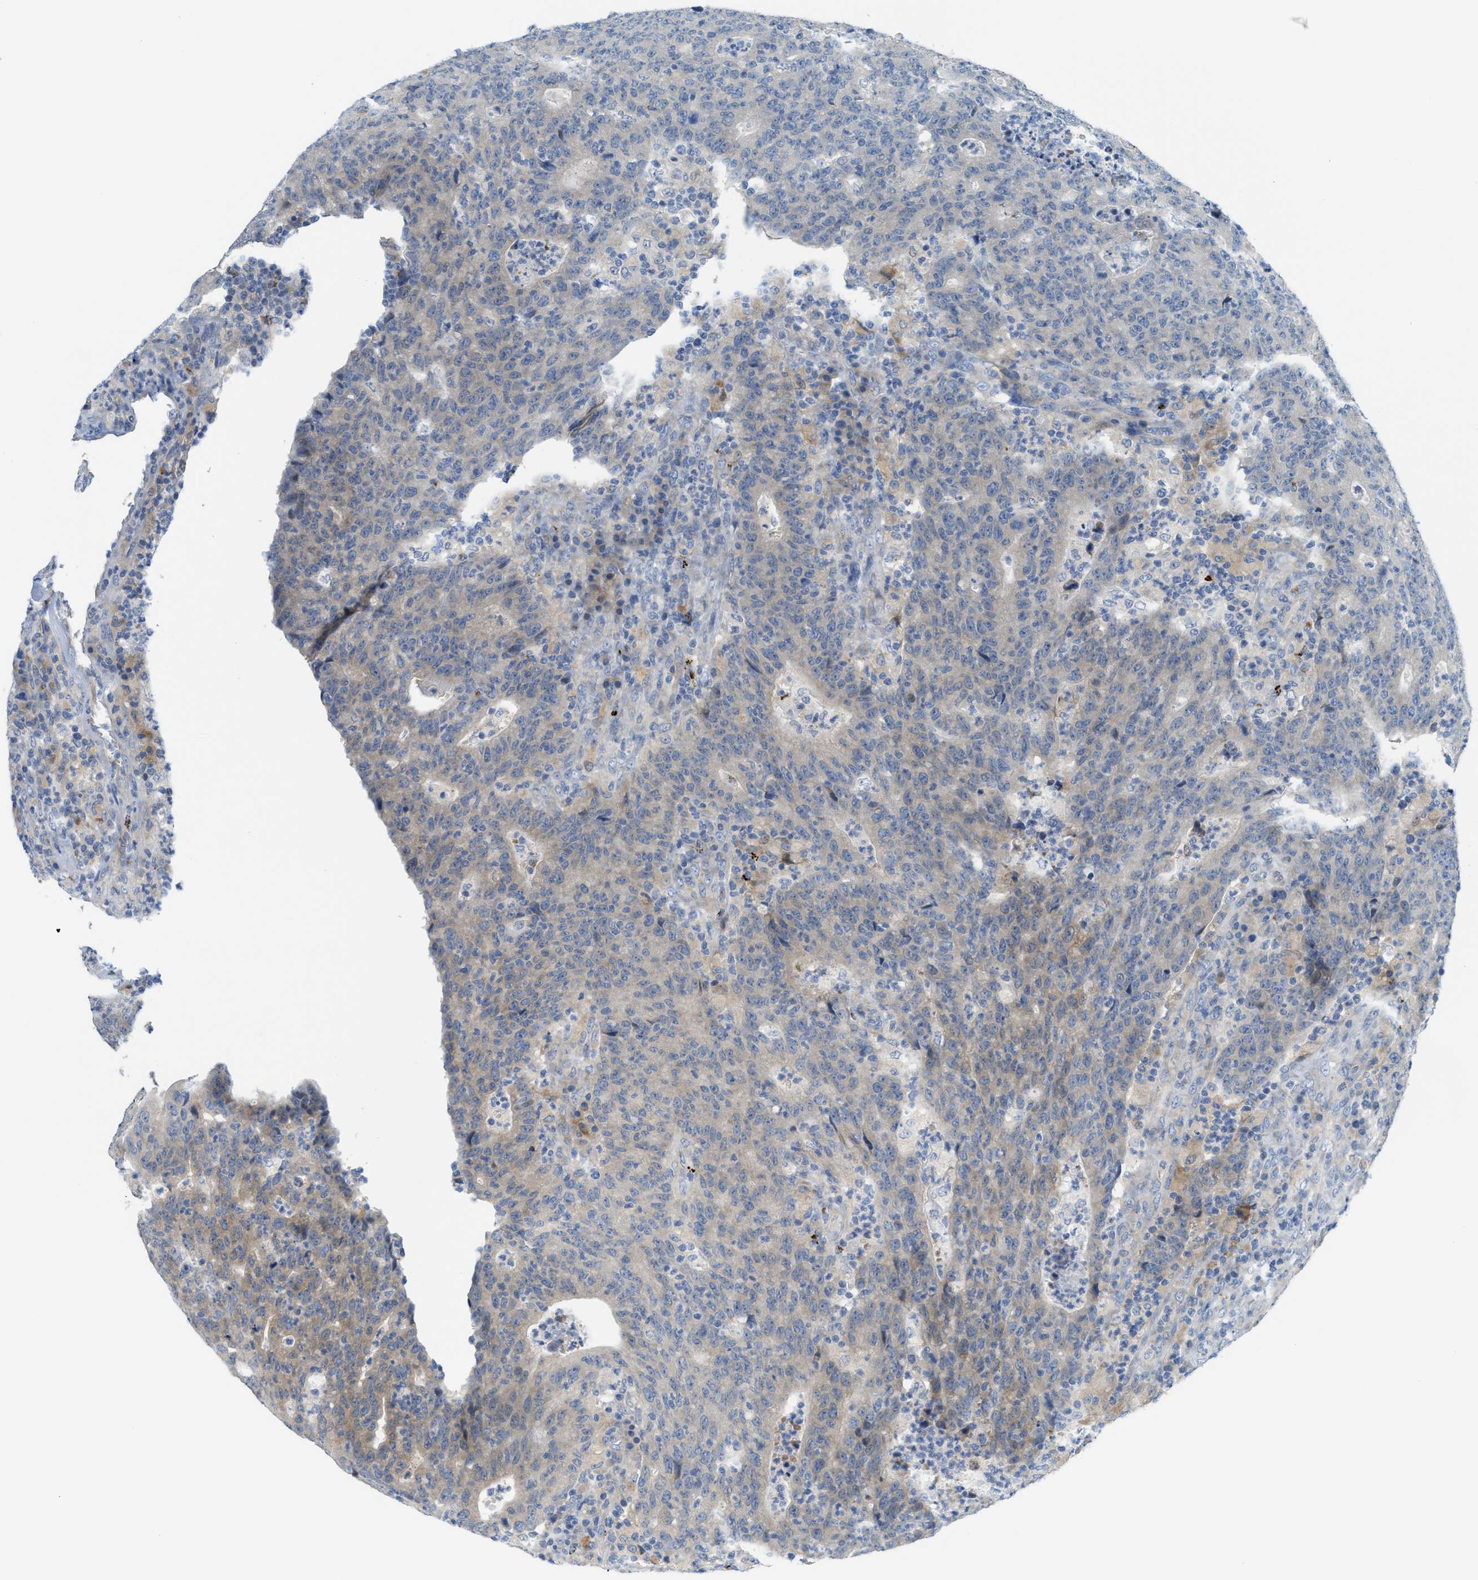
{"staining": {"intensity": "weak", "quantity": "<25%", "location": "cytoplasmic/membranous"}, "tissue": "colorectal cancer", "cell_type": "Tumor cells", "image_type": "cancer", "snomed": [{"axis": "morphology", "description": "Adenocarcinoma, NOS"}, {"axis": "topography", "description": "Colon"}], "caption": "Photomicrograph shows no protein positivity in tumor cells of adenocarcinoma (colorectal) tissue.", "gene": "KLHDC10", "patient": {"sex": "female", "age": 75}}